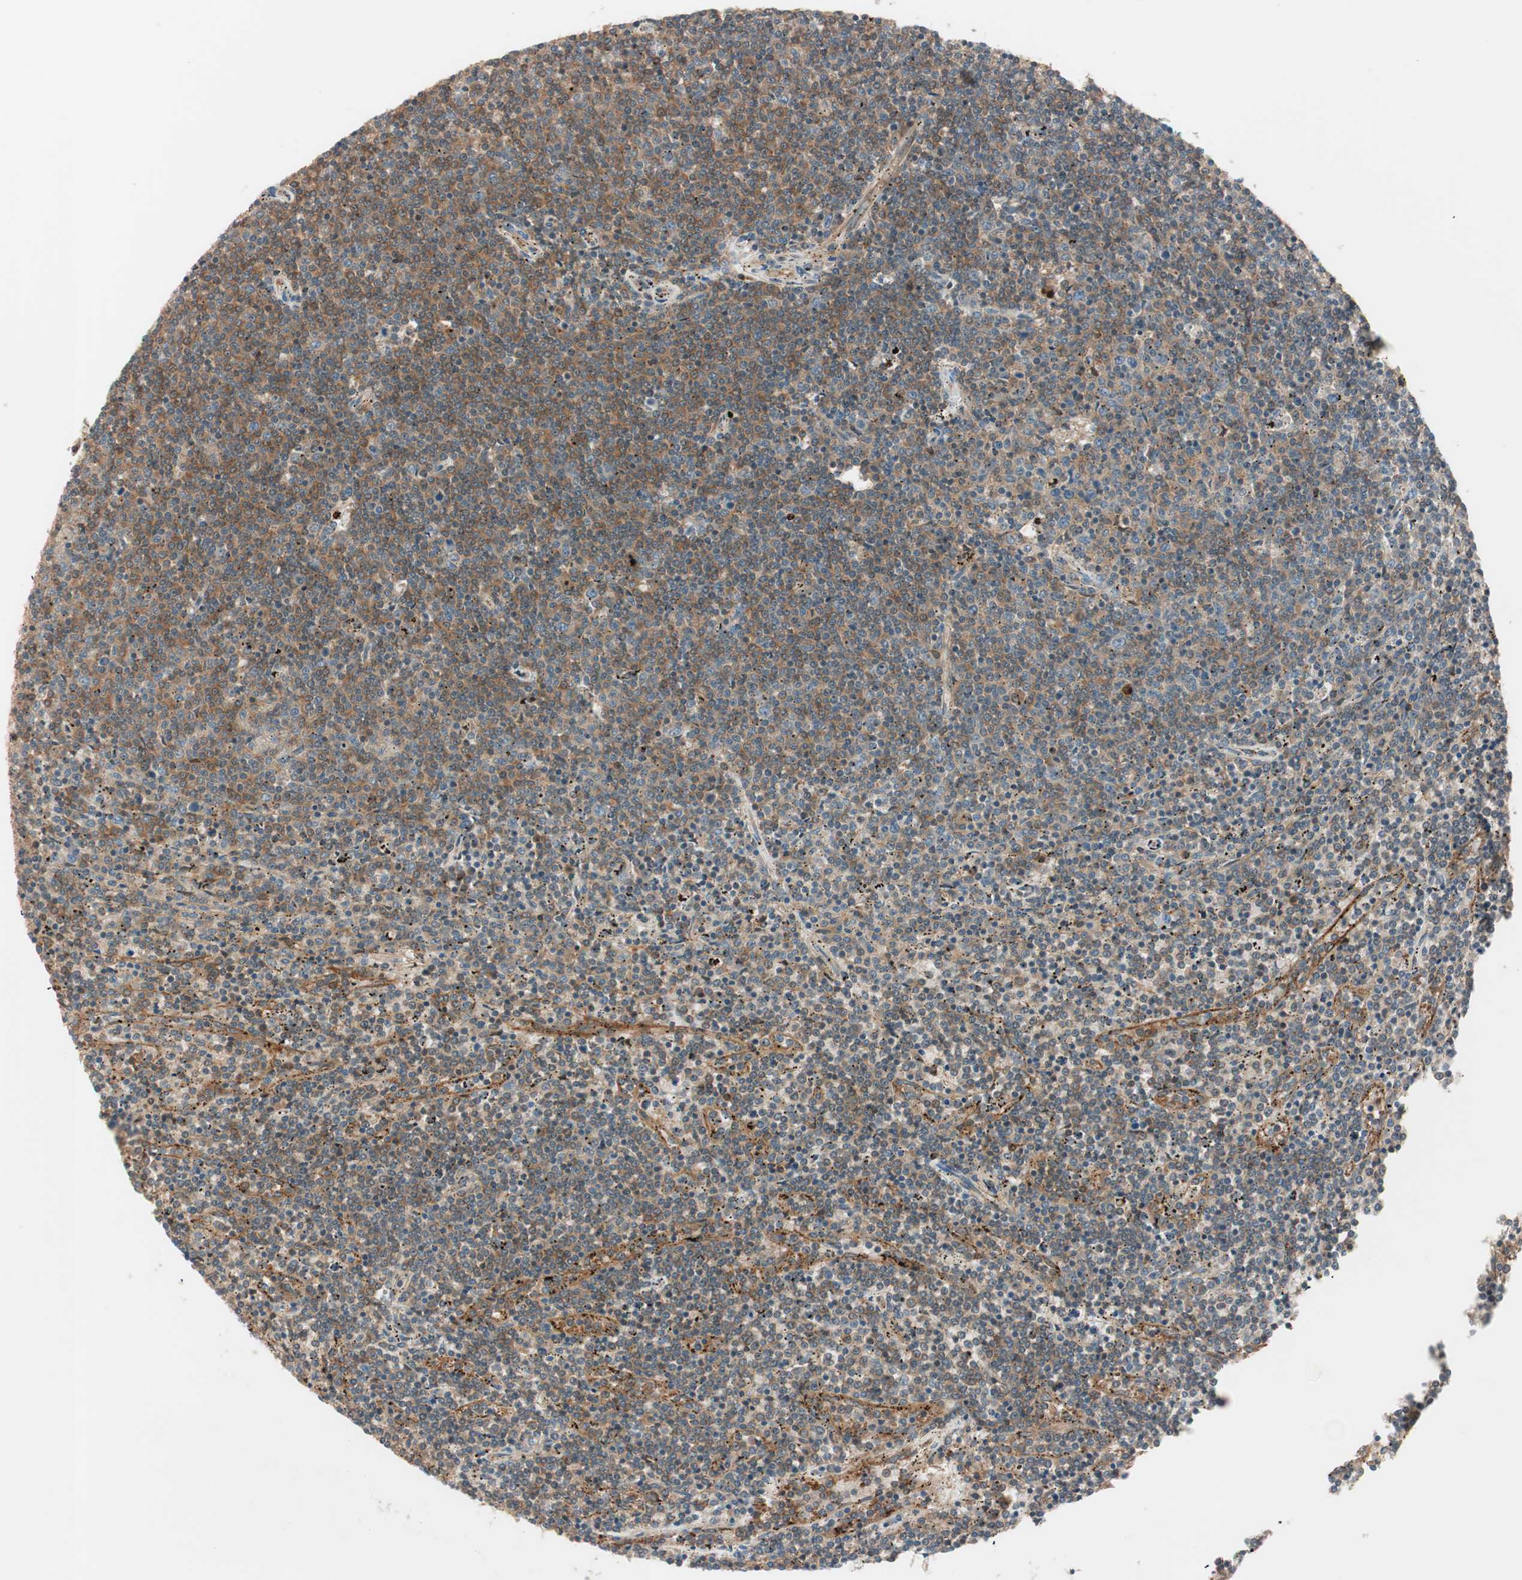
{"staining": {"intensity": "moderate", "quantity": "25%-75%", "location": "cytoplasmic/membranous"}, "tissue": "lymphoma", "cell_type": "Tumor cells", "image_type": "cancer", "snomed": [{"axis": "morphology", "description": "Malignant lymphoma, non-Hodgkin's type, Low grade"}, {"axis": "topography", "description": "Spleen"}], "caption": "Immunohistochemical staining of malignant lymphoma, non-Hodgkin's type (low-grade) shows medium levels of moderate cytoplasmic/membranous protein expression in about 25%-75% of tumor cells.", "gene": "GALT", "patient": {"sex": "female", "age": 50}}